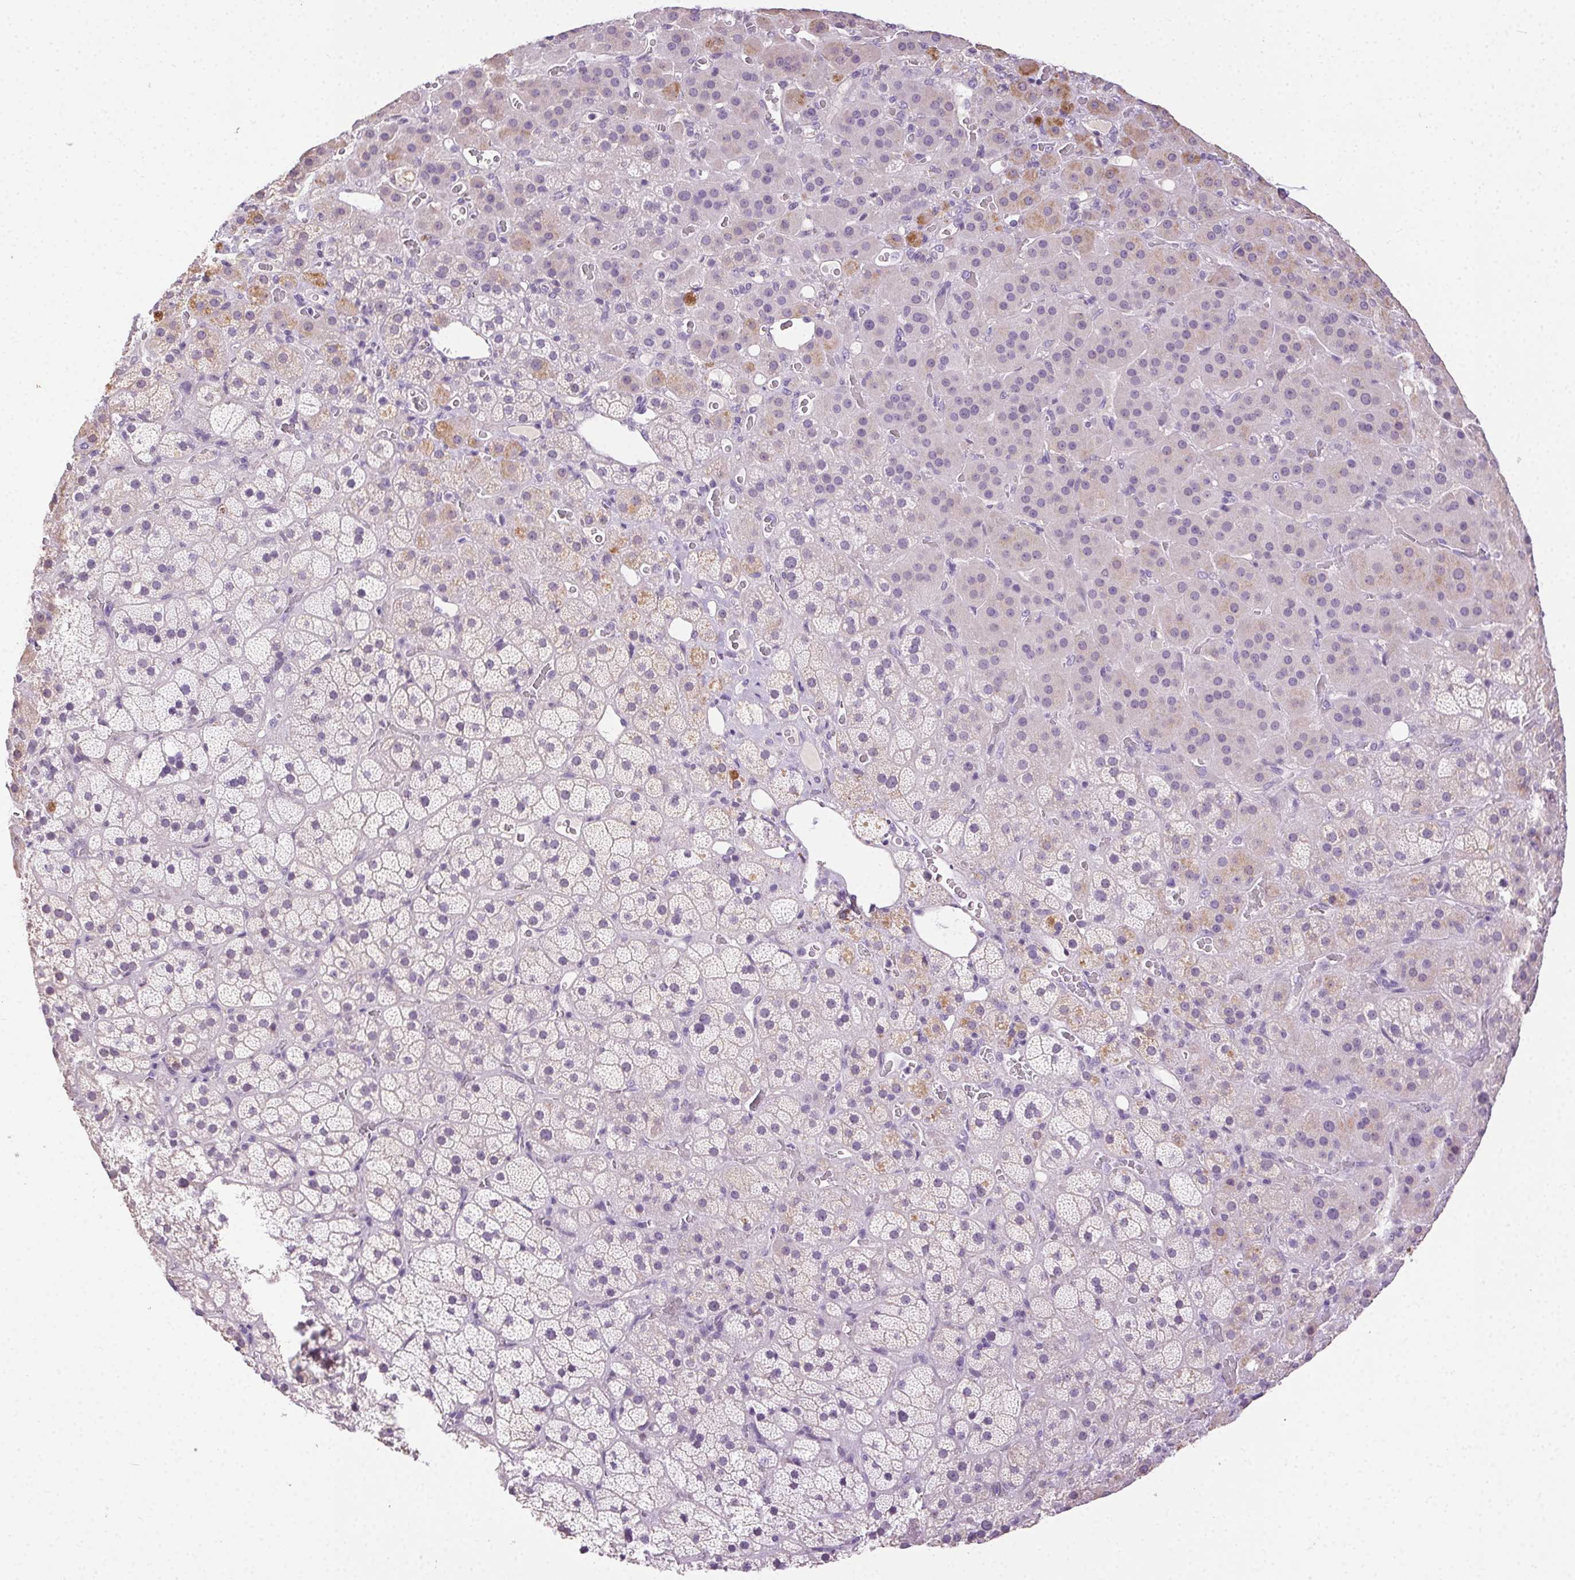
{"staining": {"intensity": "weak", "quantity": "<25%", "location": "cytoplasmic/membranous"}, "tissue": "adrenal gland", "cell_type": "Glandular cells", "image_type": "normal", "snomed": [{"axis": "morphology", "description": "Normal tissue, NOS"}, {"axis": "topography", "description": "Adrenal gland"}], "caption": "Immunohistochemical staining of unremarkable human adrenal gland demonstrates no significant positivity in glandular cells. Brightfield microscopy of immunohistochemistry stained with DAB (brown) and hematoxylin (blue), captured at high magnification.", "gene": "SYCE2", "patient": {"sex": "male", "age": 57}}